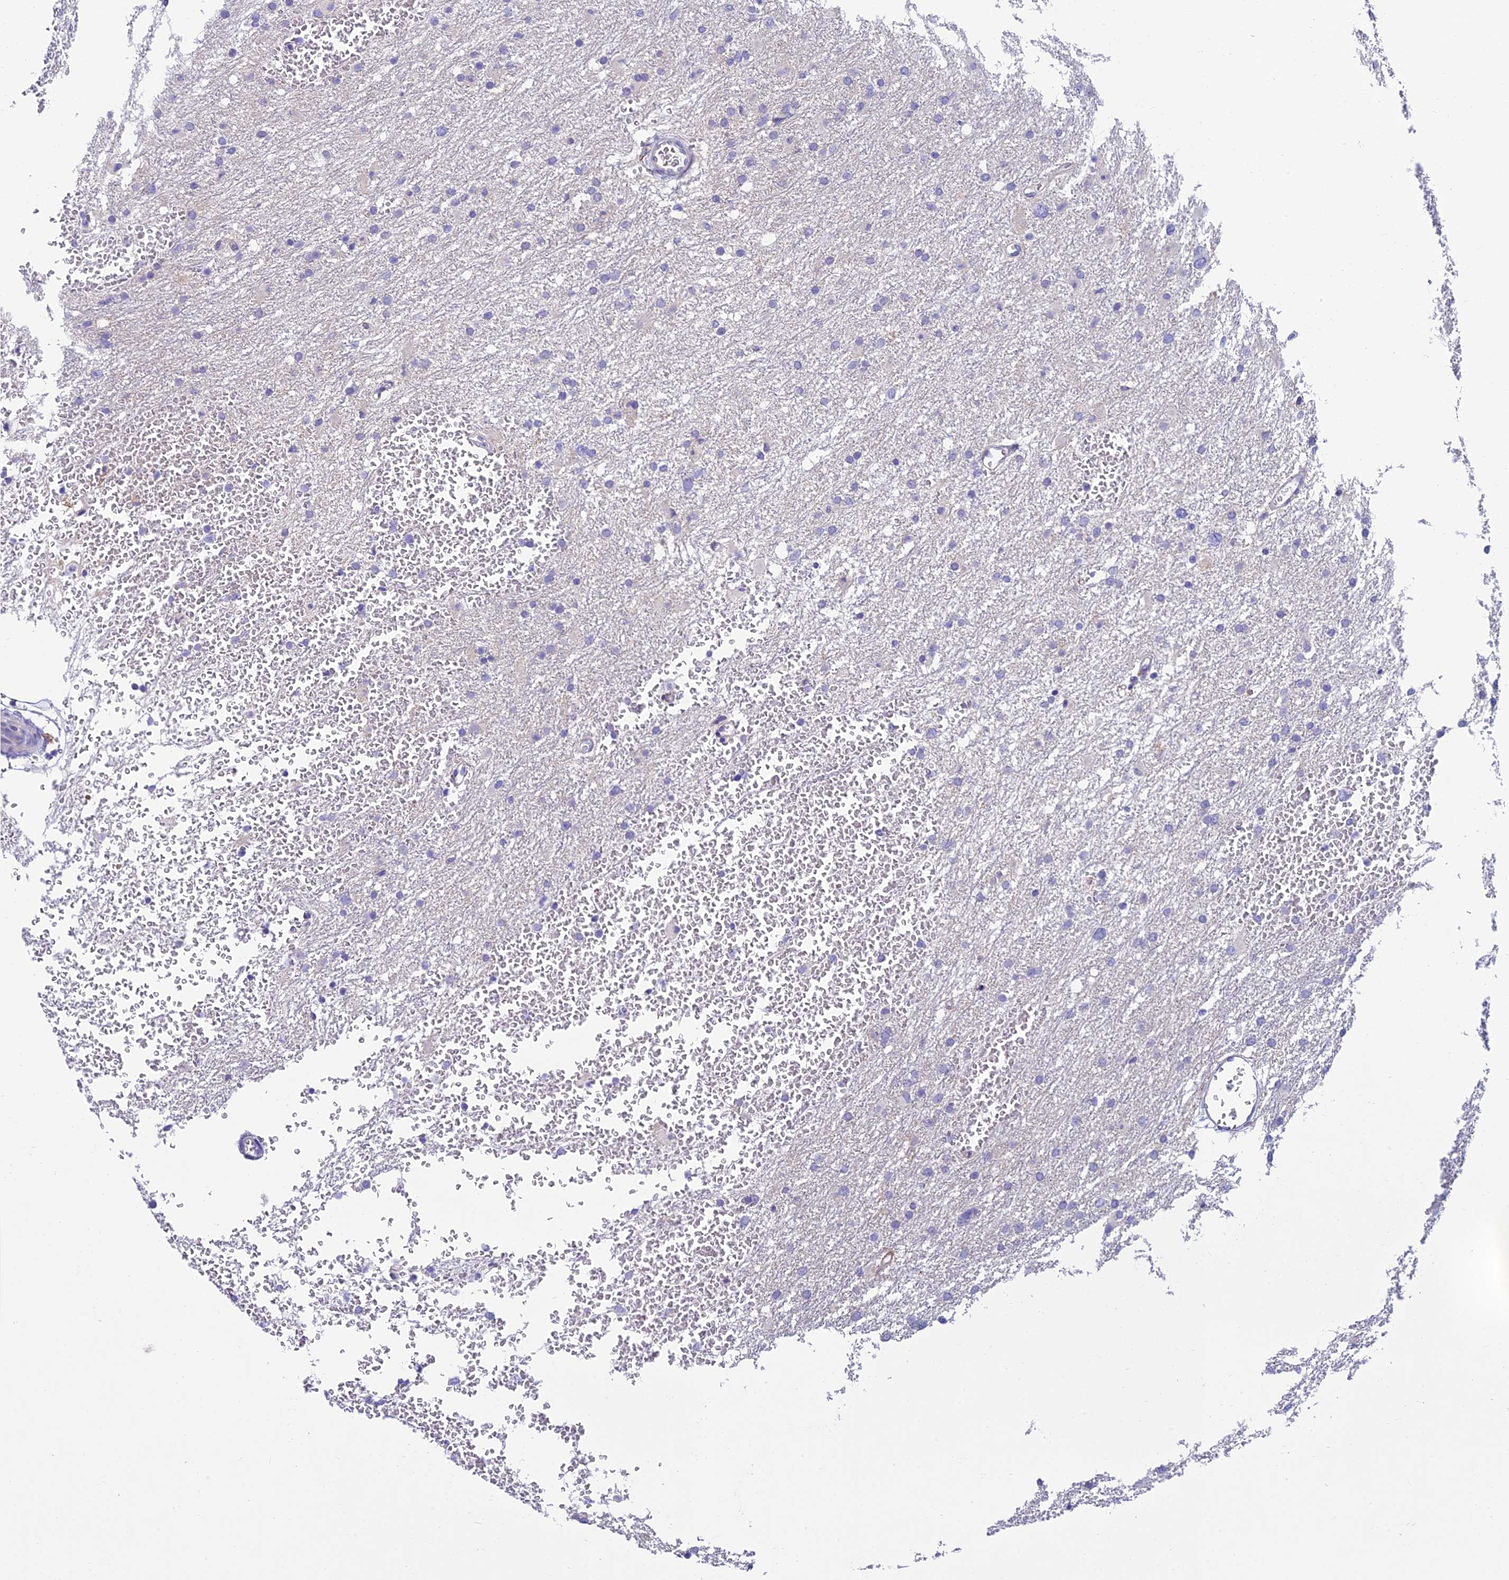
{"staining": {"intensity": "negative", "quantity": "none", "location": "none"}, "tissue": "glioma", "cell_type": "Tumor cells", "image_type": "cancer", "snomed": [{"axis": "morphology", "description": "Glioma, malignant, High grade"}, {"axis": "topography", "description": "Cerebral cortex"}], "caption": "IHC photomicrograph of neoplastic tissue: high-grade glioma (malignant) stained with DAB reveals no significant protein positivity in tumor cells. (DAB immunohistochemistry (IHC), high magnification).", "gene": "MACIR", "patient": {"sex": "female", "age": 36}}